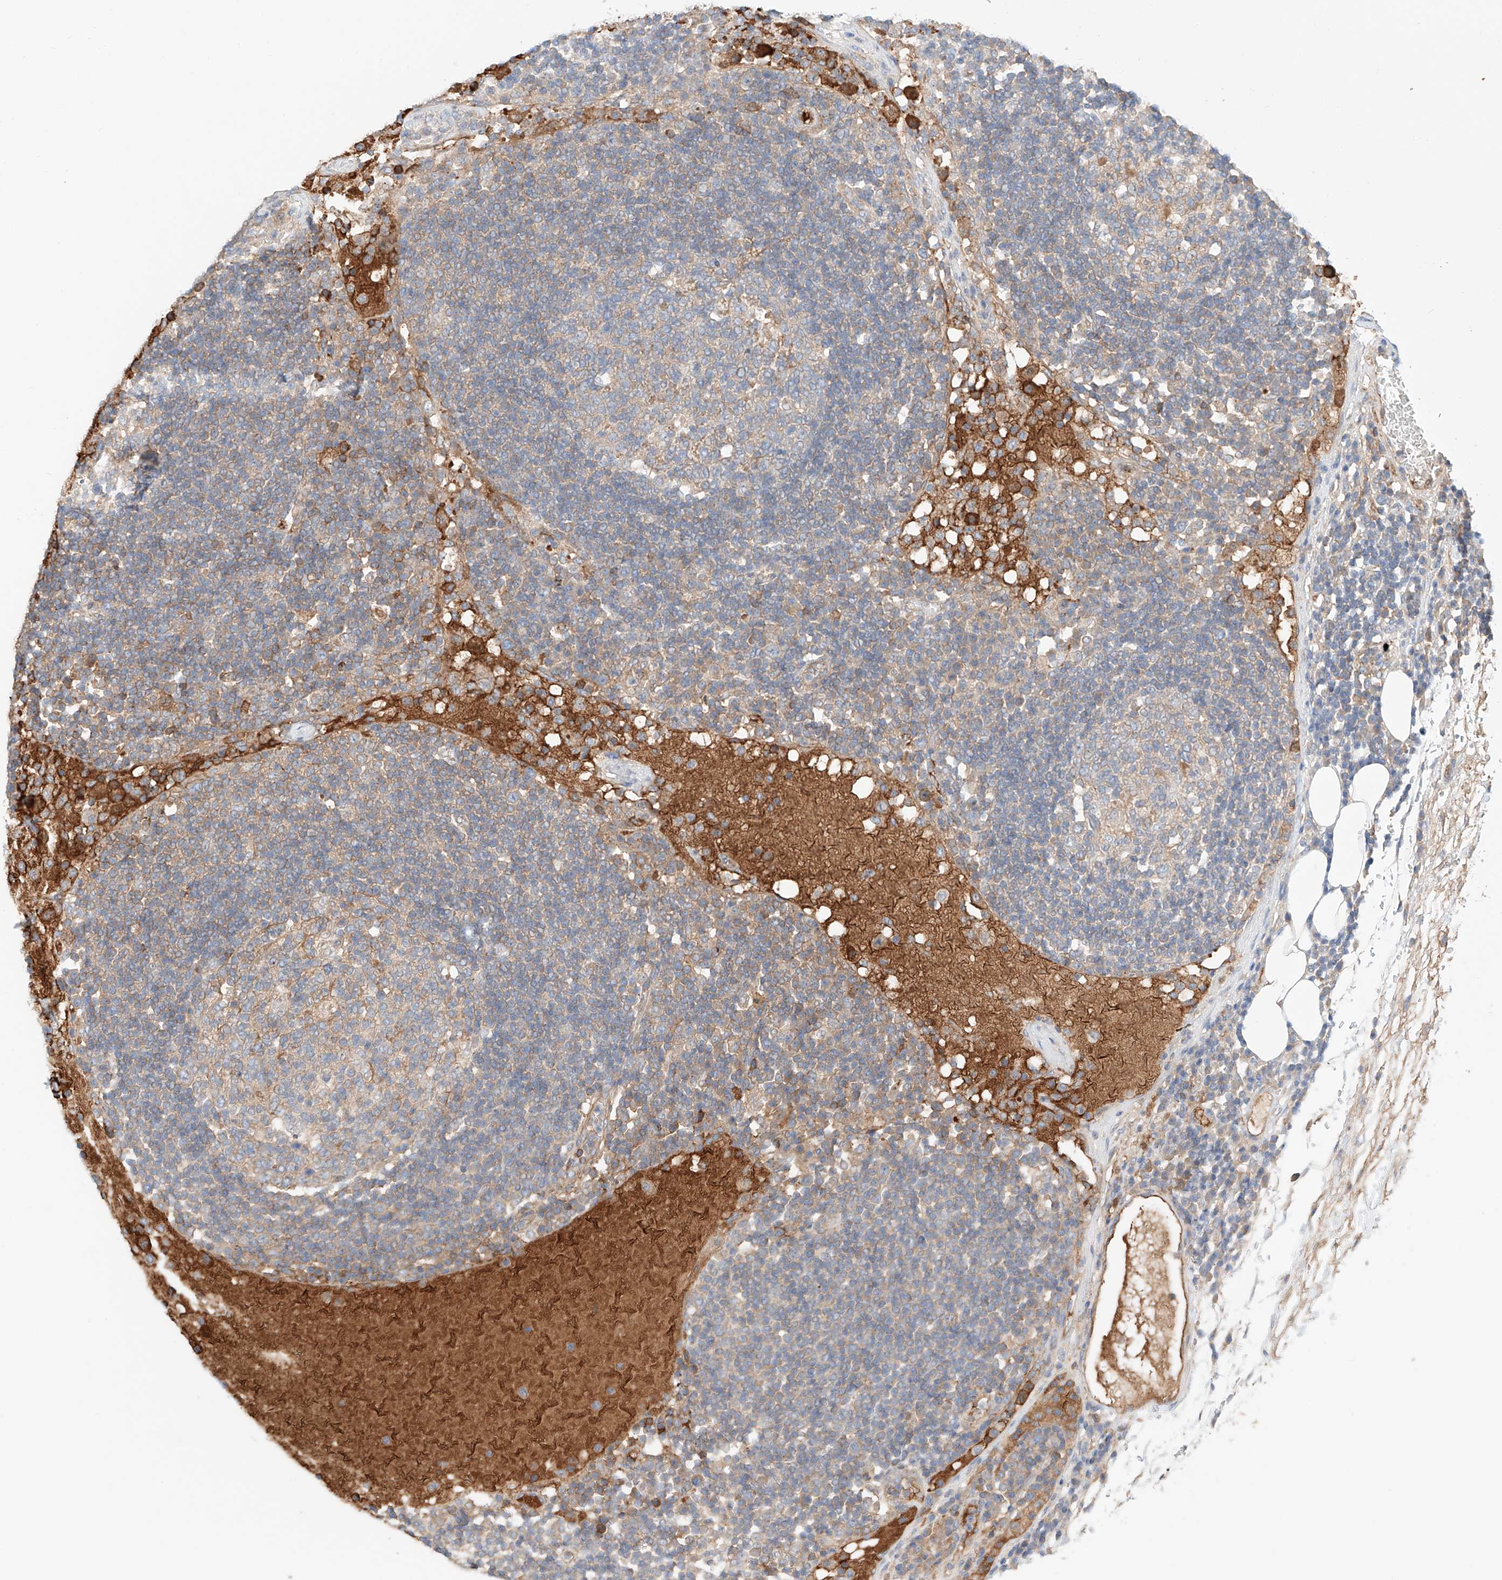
{"staining": {"intensity": "weak", "quantity": "25%-75%", "location": "cytoplasmic/membranous"}, "tissue": "lymph node", "cell_type": "Germinal center cells", "image_type": "normal", "snomed": [{"axis": "morphology", "description": "Normal tissue, NOS"}, {"axis": "topography", "description": "Lymph node"}], "caption": "Germinal center cells demonstrate low levels of weak cytoplasmic/membranous staining in approximately 25%-75% of cells in benign human lymph node. The staining was performed using DAB, with brown indicating positive protein expression. Nuclei are stained blue with hematoxylin.", "gene": "PGGT1B", "patient": {"sex": "female", "age": 53}}